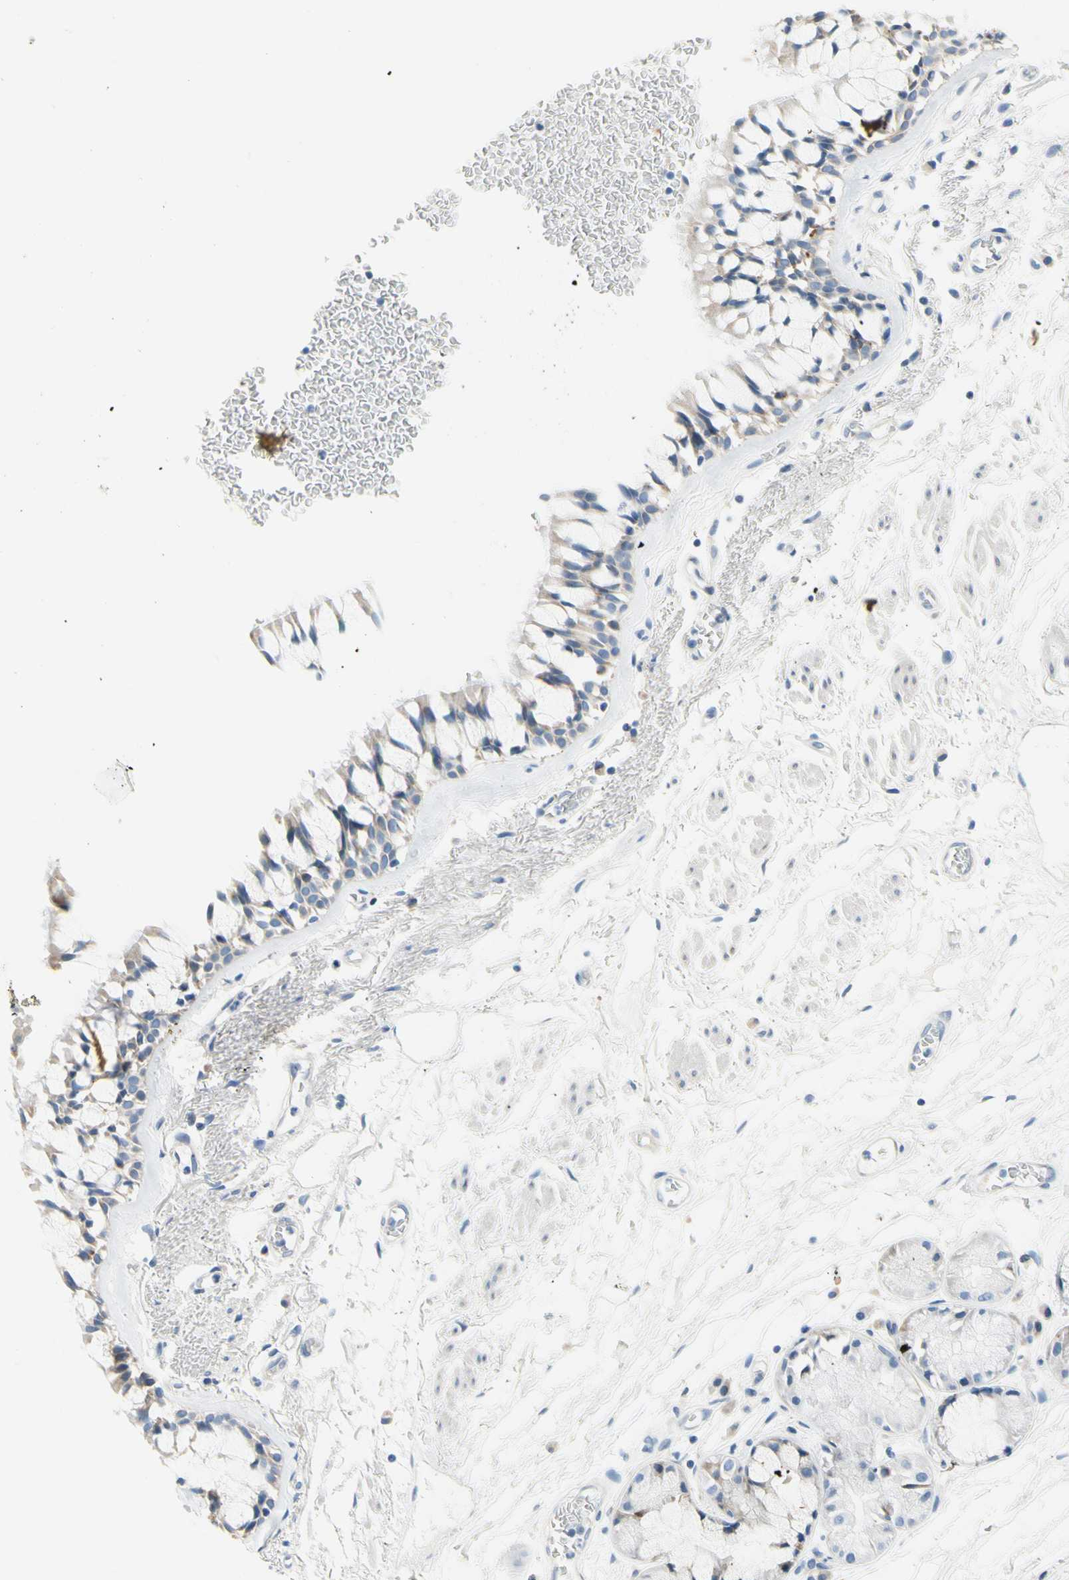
{"staining": {"intensity": "negative", "quantity": "none", "location": "none"}, "tissue": "bronchus", "cell_type": "Respiratory epithelial cells", "image_type": "normal", "snomed": [{"axis": "morphology", "description": "Normal tissue, NOS"}, {"axis": "topography", "description": "Bronchus"}], "caption": "The immunohistochemistry (IHC) image has no significant expression in respiratory epithelial cells of bronchus. (Immunohistochemistry, brightfield microscopy, high magnification).", "gene": "STXBP1", "patient": {"sex": "male", "age": 66}}